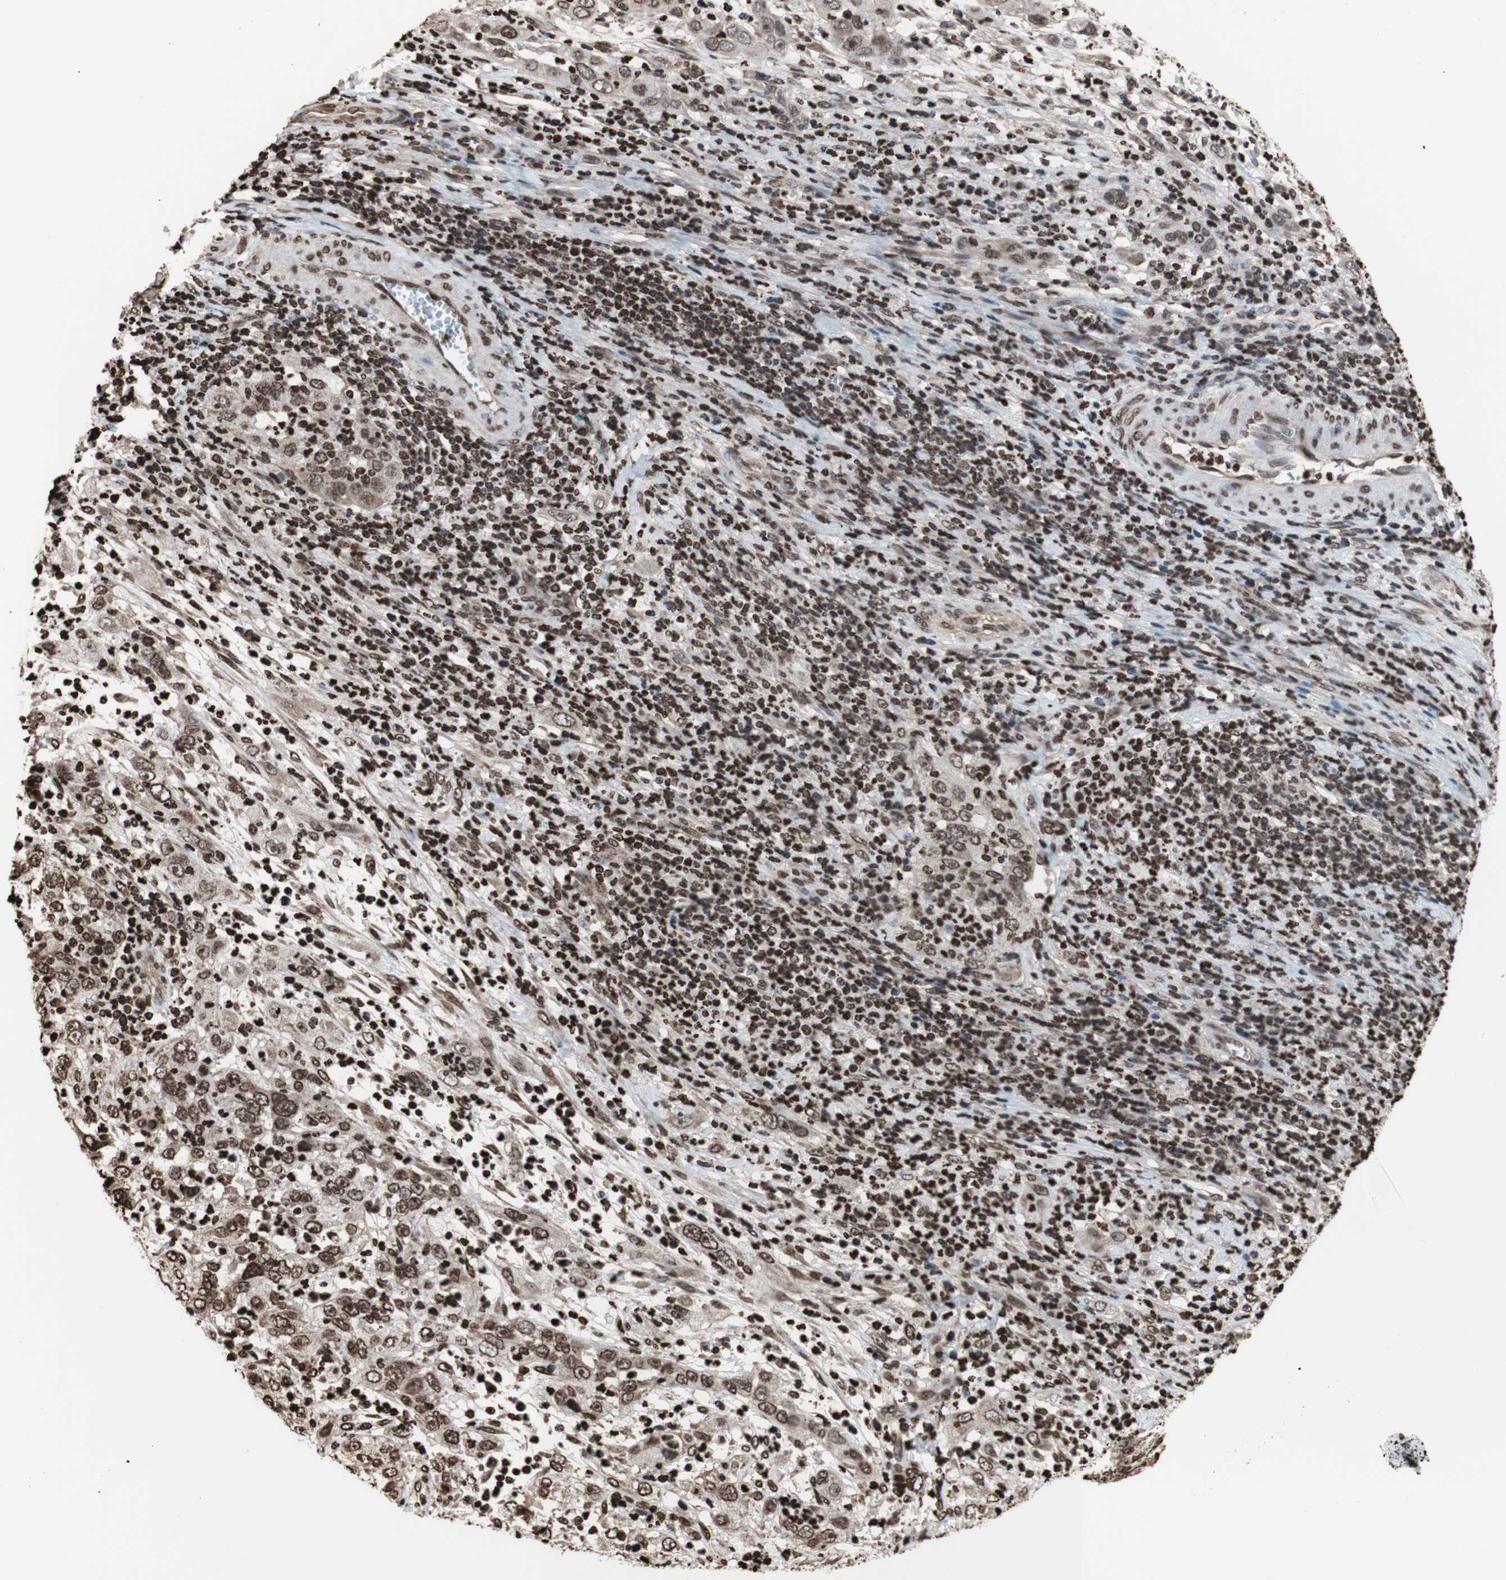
{"staining": {"intensity": "moderate", "quantity": ">75%", "location": "cytoplasmic/membranous,nuclear"}, "tissue": "cervical cancer", "cell_type": "Tumor cells", "image_type": "cancer", "snomed": [{"axis": "morphology", "description": "Squamous cell carcinoma, NOS"}, {"axis": "topography", "description": "Cervix"}], "caption": "Human squamous cell carcinoma (cervical) stained with a protein marker exhibits moderate staining in tumor cells.", "gene": "SNAI2", "patient": {"sex": "female", "age": 32}}